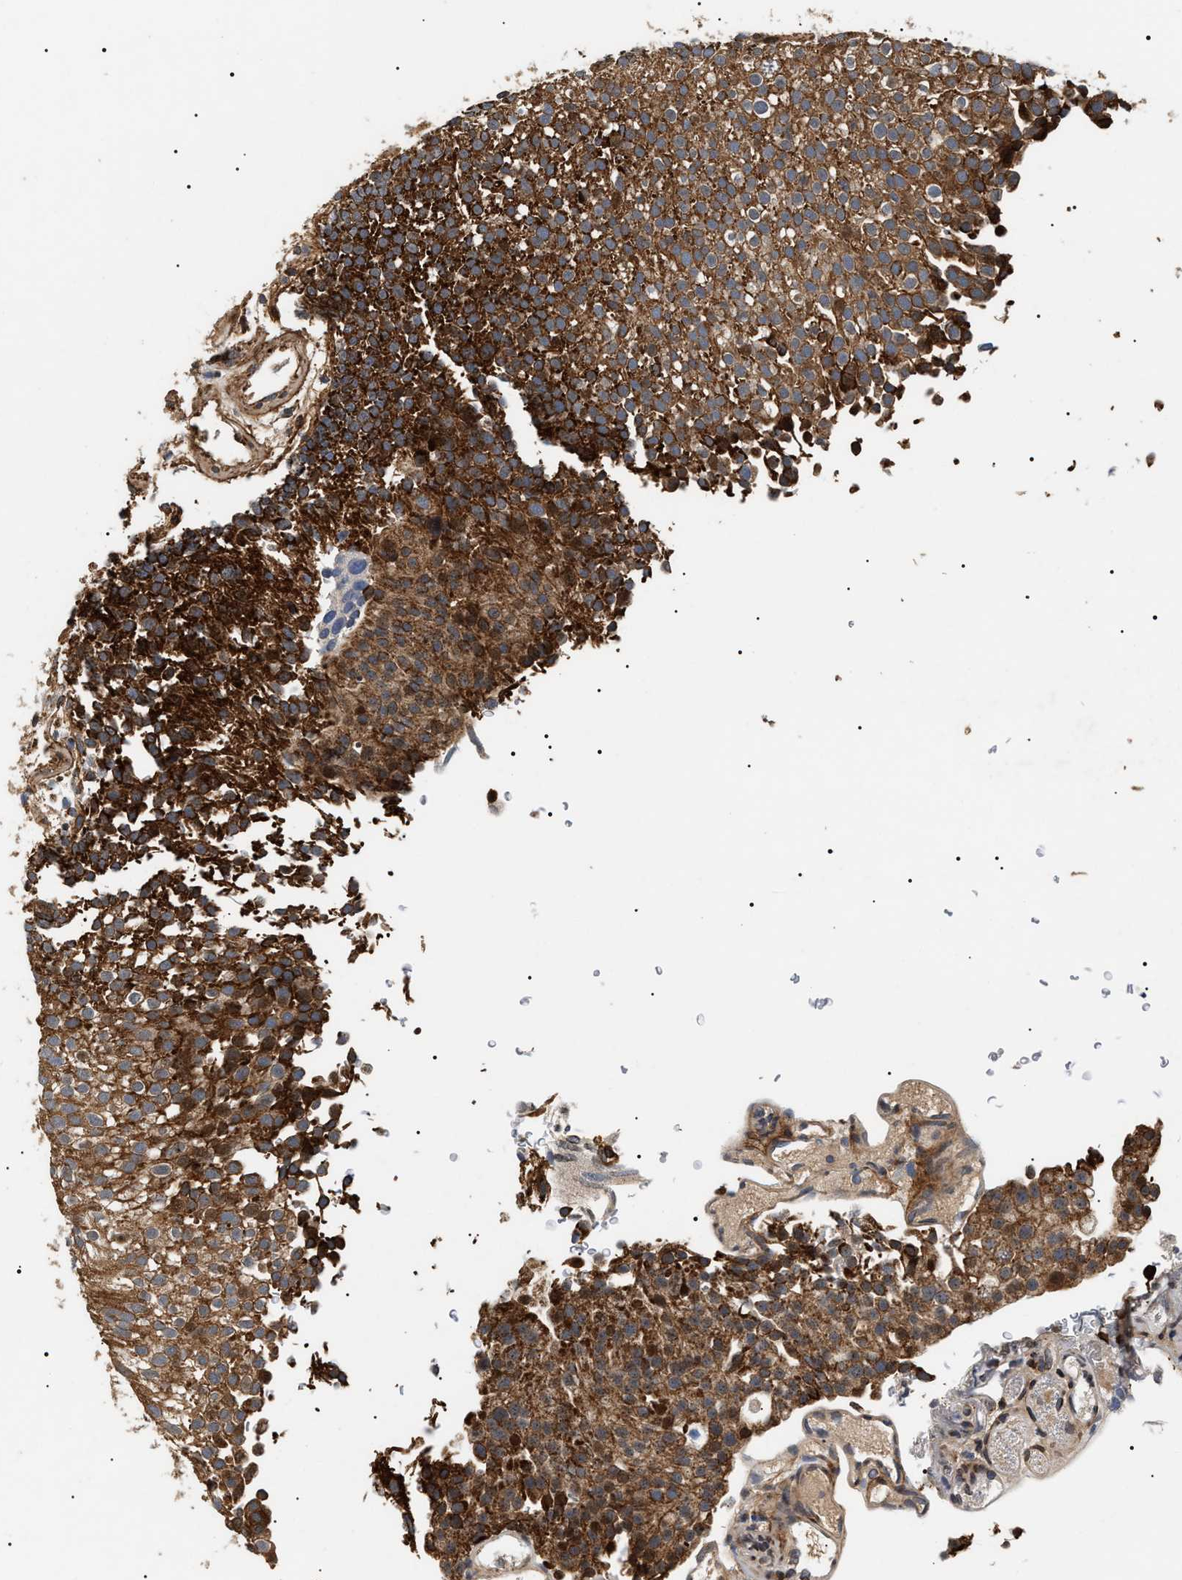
{"staining": {"intensity": "strong", "quantity": ">75%", "location": "cytoplasmic/membranous,nuclear"}, "tissue": "urothelial cancer", "cell_type": "Tumor cells", "image_type": "cancer", "snomed": [{"axis": "morphology", "description": "Urothelial carcinoma, Low grade"}, {"axis": "topography", "description": "Urinary bladder"}], "caption": "Low-grade urothelial carcinoma stained with a brown dye demonstrates strong cytoplasmic/membranous and nuclear positive expression in about >75% of tumor cells.", "gene": "ZBTB26", "patient": {"sex": "male", "age": 78}}